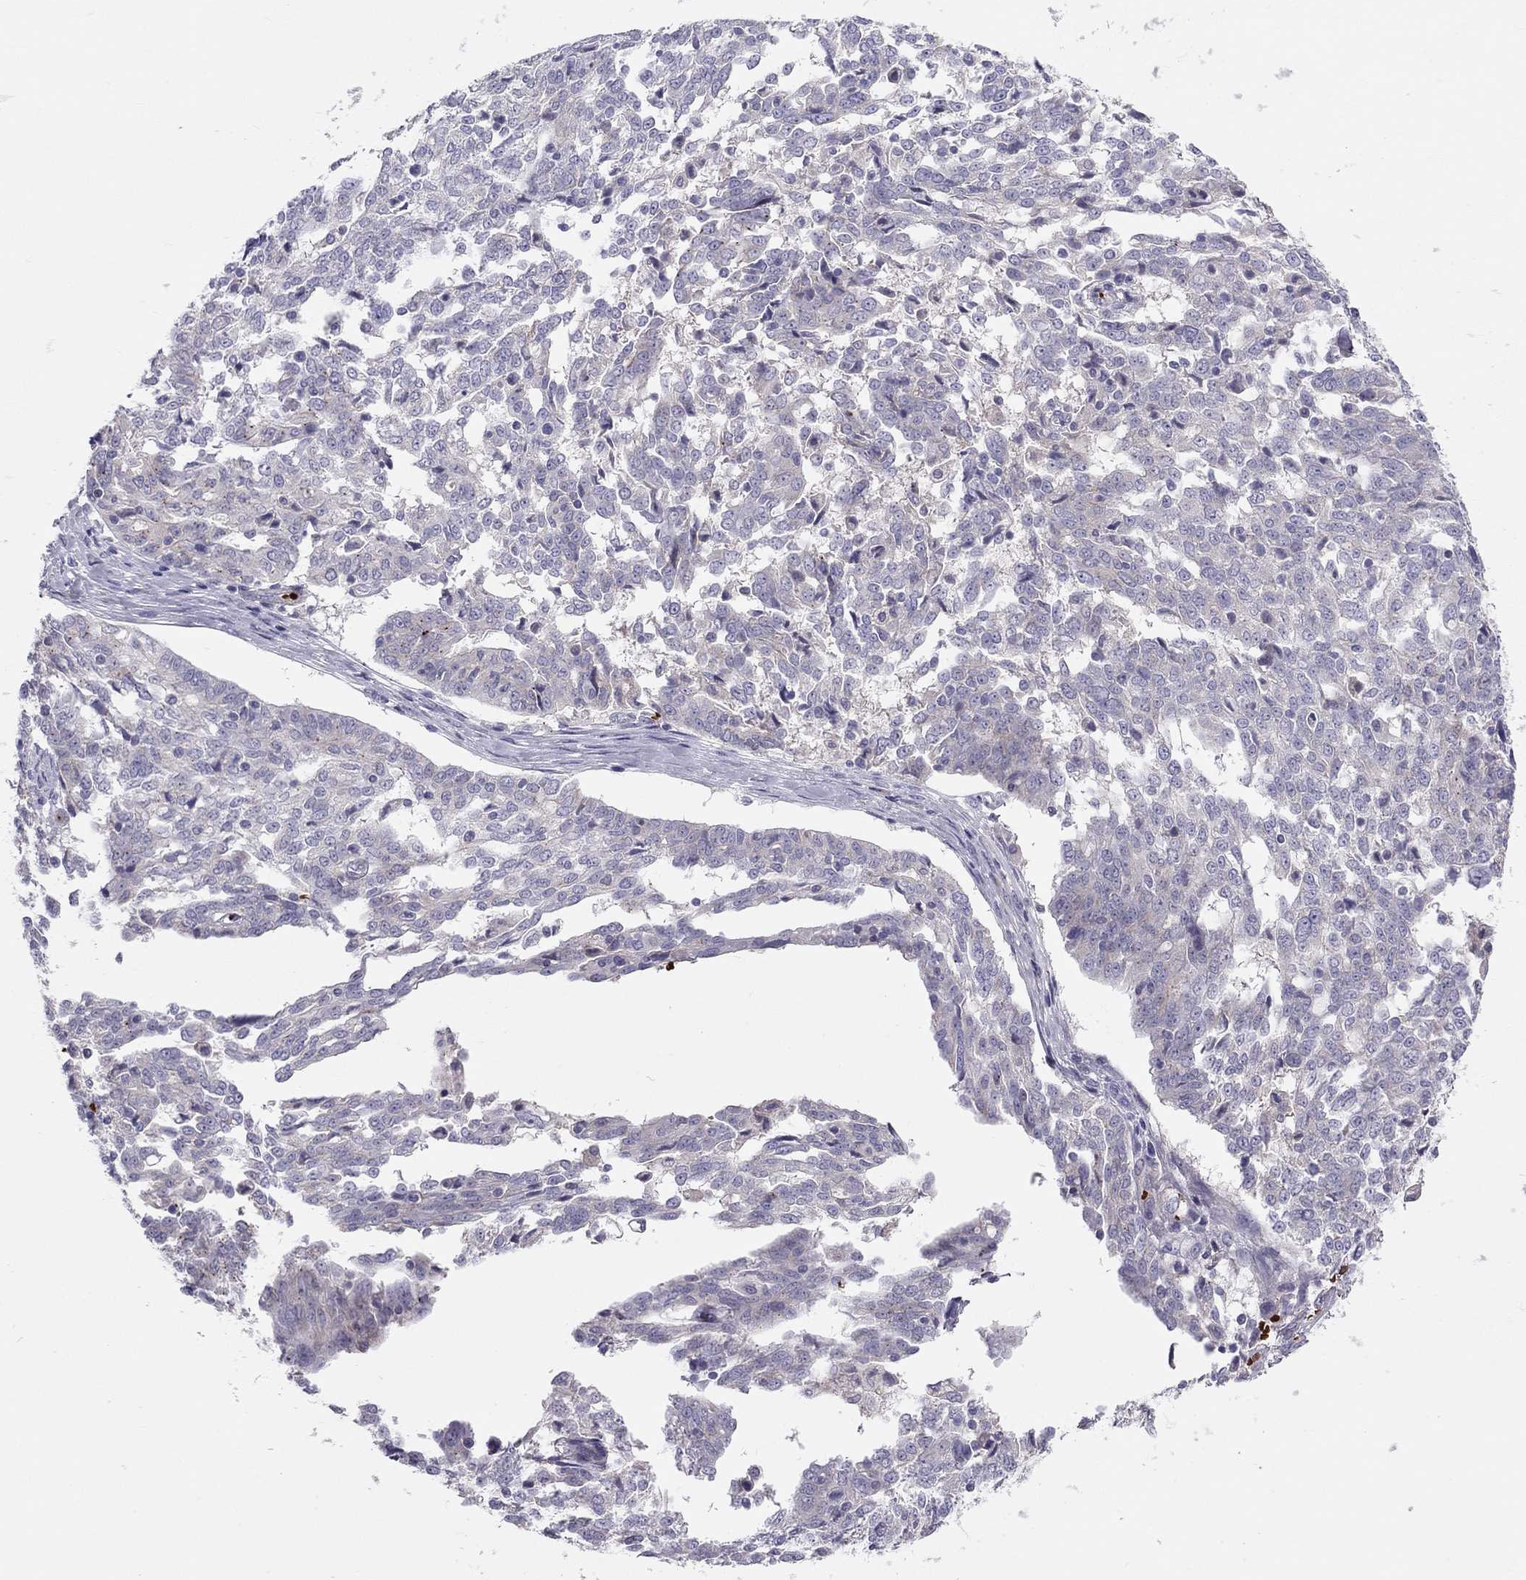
{"staining": {"intensity": "negative", "quantity": "none", "location": "none"}, "tissue": "ovarian cancer", "cell_type": "Tumor cells", "image_type": "cancer", "snomed": [{"axis": "morphology", "description": "Cystadenocarcinoma, serous, NOS"}, {"axis": "topography", "description": "Ovary"}], "caption": "This is a image of immunohistochemistry (IHC) staining of ovarian cancer, which shows no positivity in tumor cells.", "gene": "FRMD1", "patient": {"sex": "female", "age": 67}}